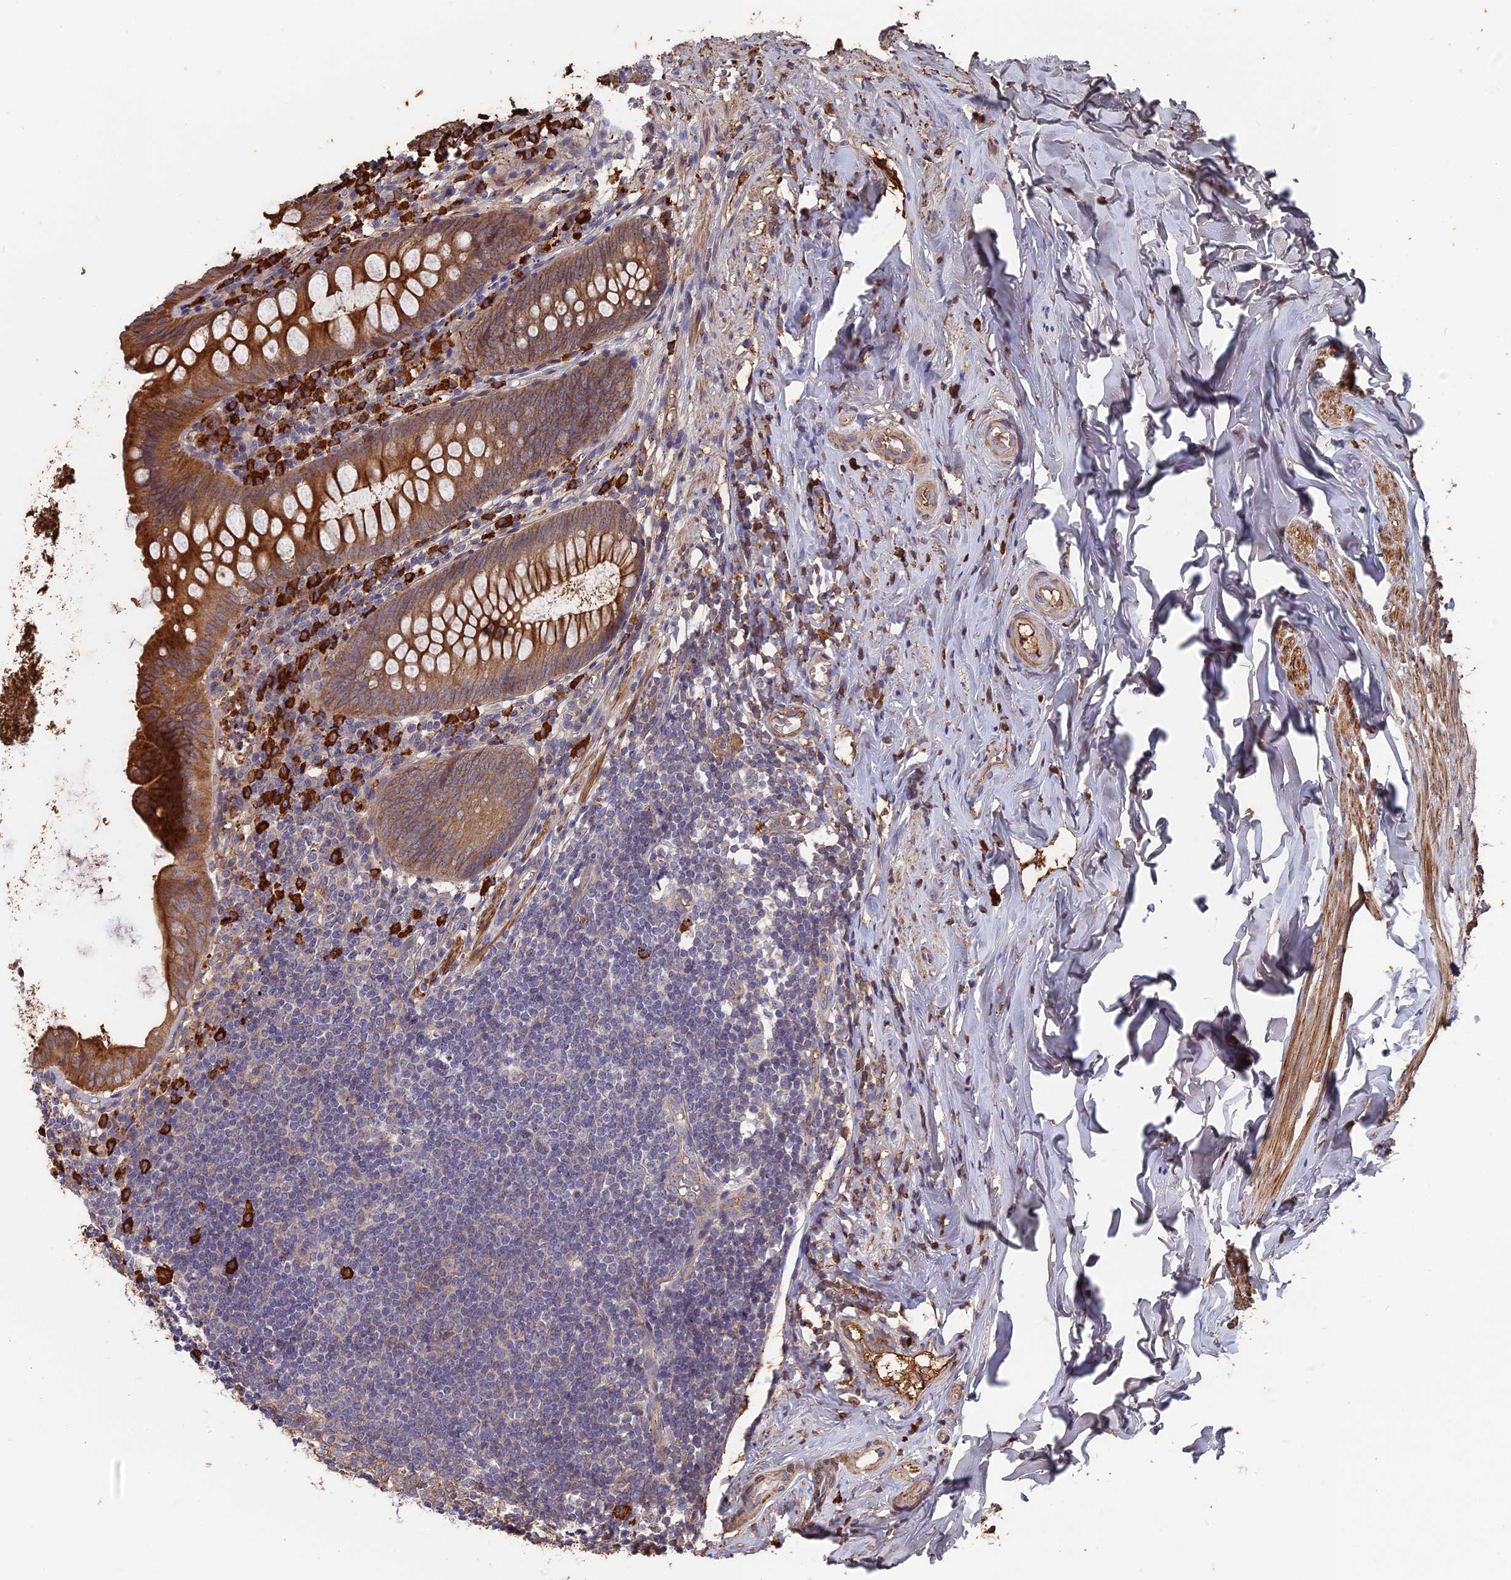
{"staining": {"intensity": "strong", "quantity": ">75%", "location": "cytoplasmic/membranous"}, "tissue": "appendix", "cell_type": "Glandular cells", "image_type": "normal", "snomed": [{"axis": "morphology", "description": "Normal tissue, NOS"}, {"axis": "topography", "description": "Appendix"}], "caption": "The micrograph shows immunohistochemical staining of benign appendix. There is strong cytoplasmic/membranous staining is identified in about >75% of glandular cells.", "gene": "ERMAP", "patient": {"sex": "female", "age": 51}}